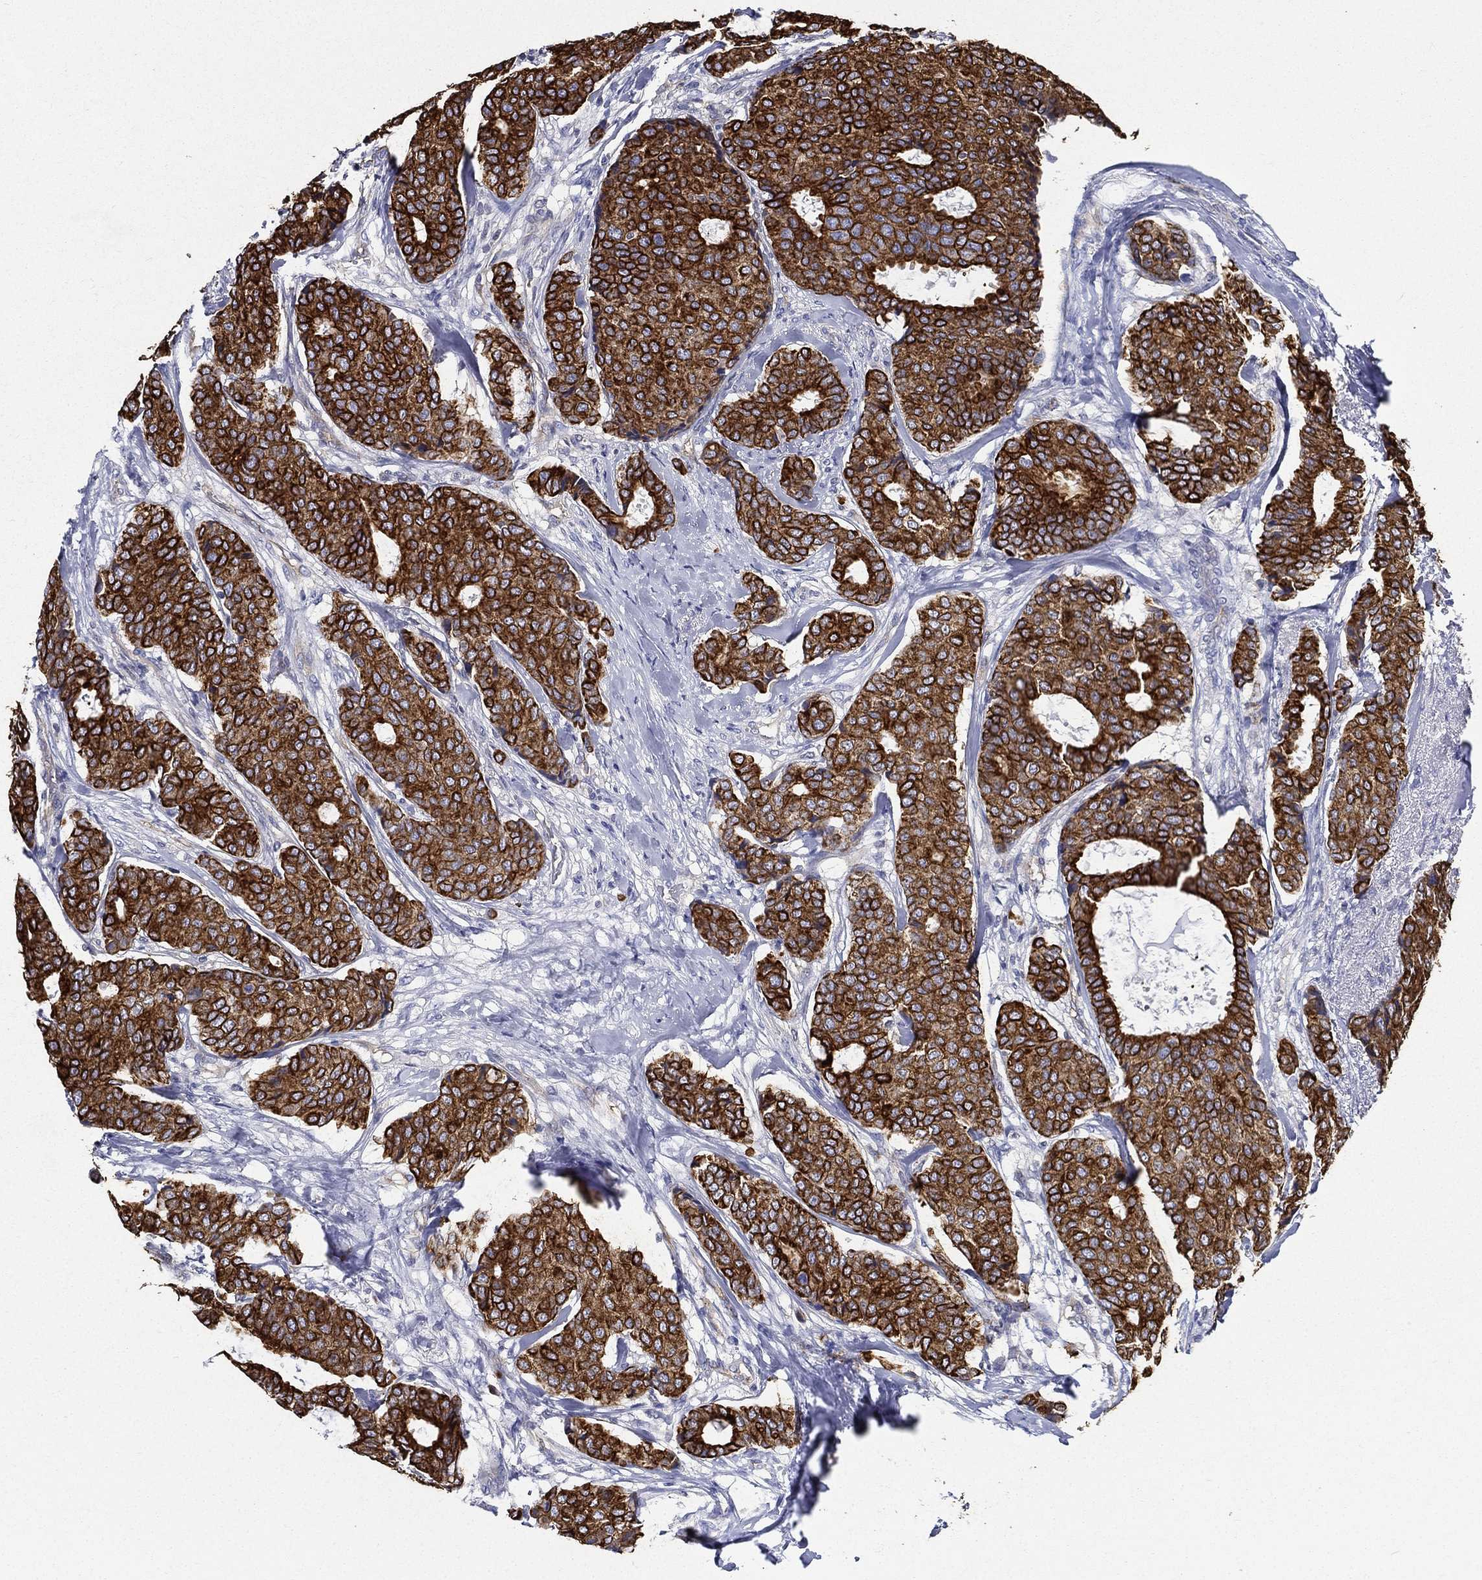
{"staining": {"intensity": "strong", "quantity": ">75%", "location": "cytoplasmic/membranous"}, "tissue": "breast cancer", "cell_type": "Tumor cells", "image_type": "cancer", "snomed": [{"axis": "morphology", "description": "Duct carcinoma"}, {"axis": "topography", "description": "Breast"}], "caption": "An image showing strong cytoplasmic/membranous positivity in approximately >75% of tumor cells in invasive ductal carcinoma (breast), as visualized by brown immunohistochemical staining.", "gene": "NEDD9", "patient": {"sex": "female", "age": 75}}